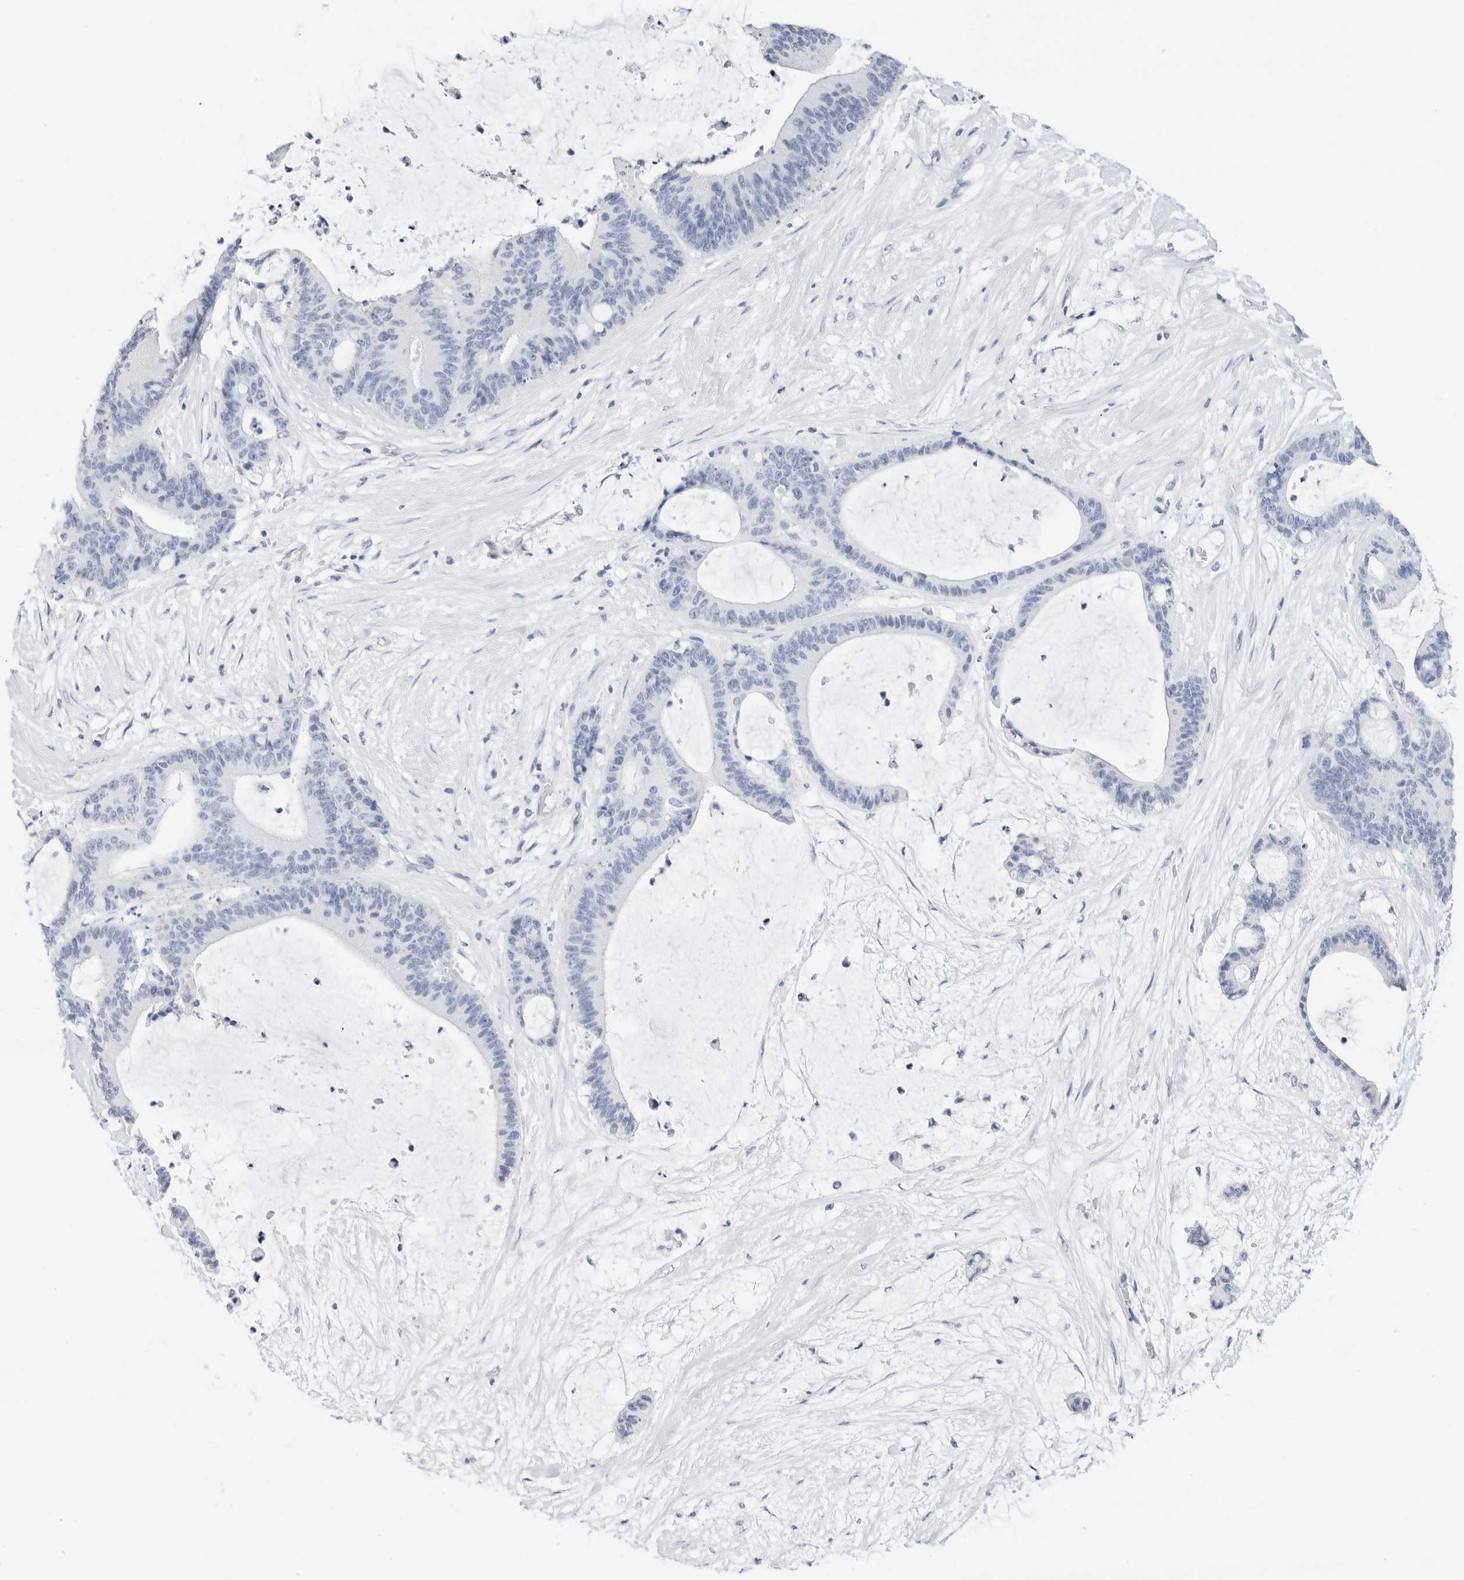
{"staining": {"intensity": "negative", "quantity": "none", "location": "none"}, "tissue": "liver cancer", "cell_type": "Tumor cells", "image_type": "cancer", "snomed": [{"axis": "morphology", "description": "Cholangiocarcinoma"}, {"axis": "topography", "description": "Liver"}], "caption": "This is an IHC image of liver cancer (cholangiocarcinoma). There is no staining in tumor cells.", "gene": "ECHDC2", "patient": {"sex": "female", "age": 73}}